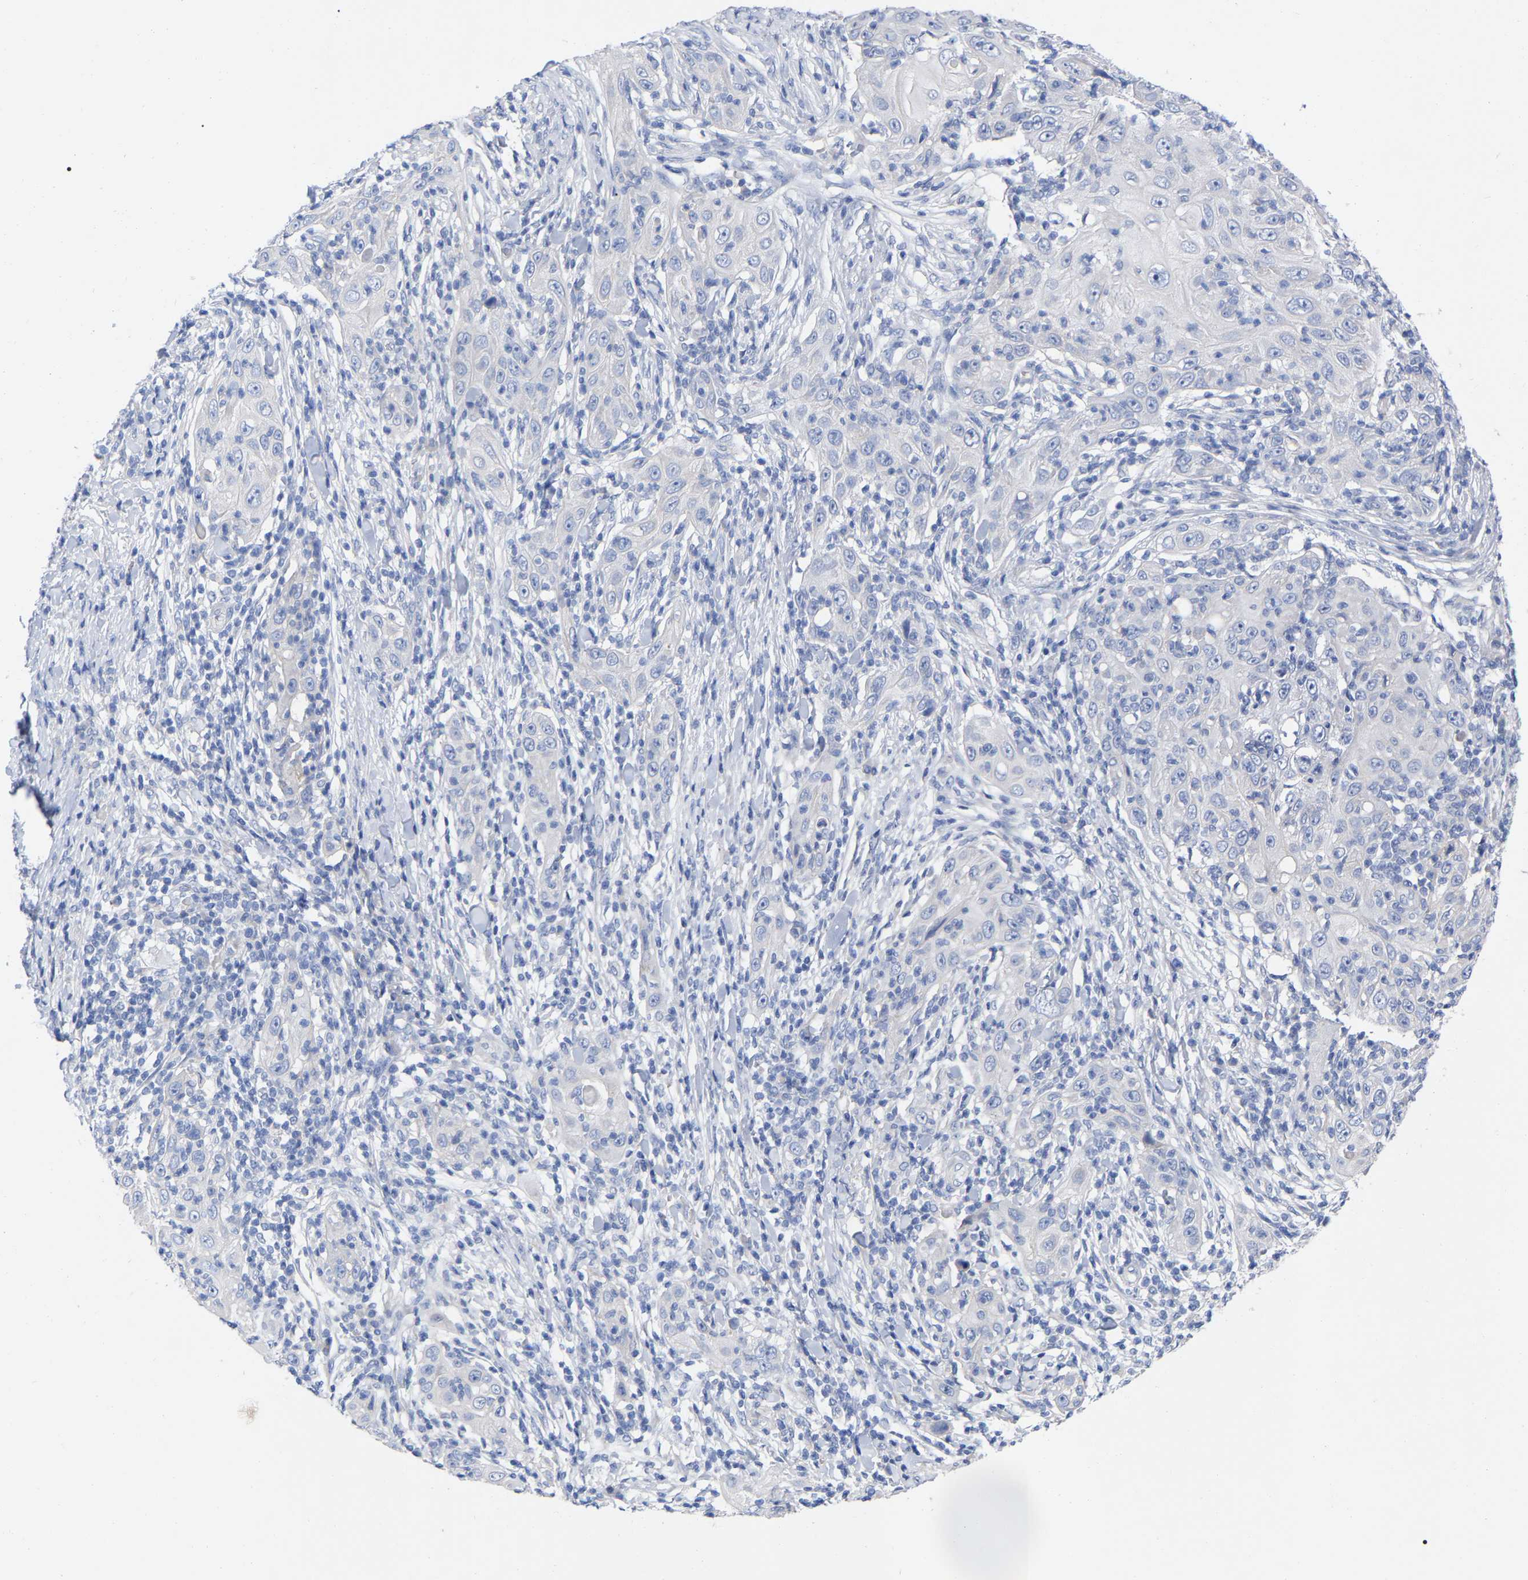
{"staining": {"intensity": "negative", "quantity": "none", "location": "none"}, "tissue": "skin cancer", "cell_type": "Tumor cells", "image_type": "cancer", "snomed": [{"axis": "morphology", "description": "Squamous cell carcinoma, NOS"}, {"axis": "topography", "description": "Skin"}], "caption": "Tumor cells are negative for brown protein staining in skin cancer (squamous cell carcinoma).", "gene": "HAPLN1", "patient": {"sex": "female", "age": 88}}